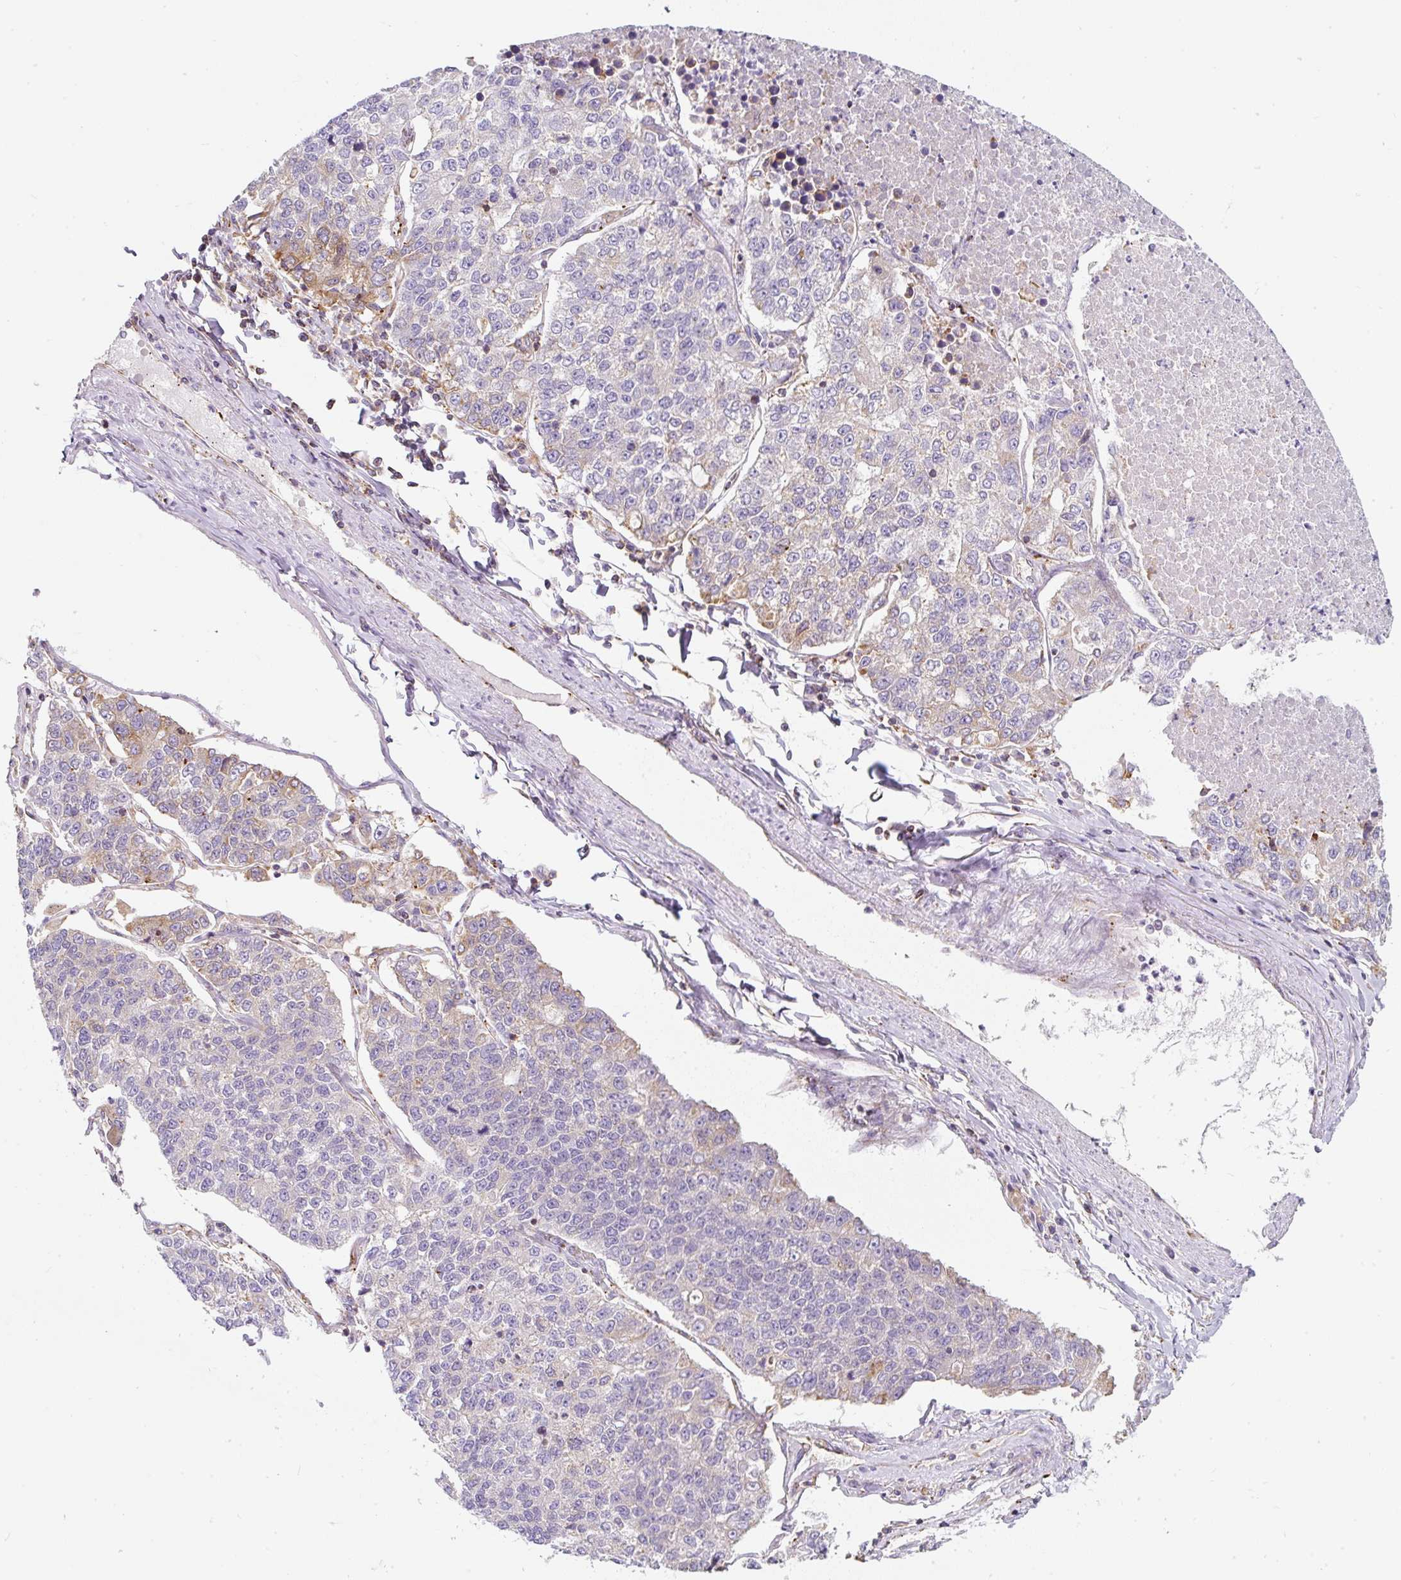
{"staining": {"intensity": "weak", "quantity": "<25%", "location": "cytoplasmic/membranous"}, "tissue": "lung cancer", "cell_type": "Tumor cells", "image_type": "cancer", "snomed": [{"axis": "morphology", "description": "Adenocarcinoma, NOS"}, {"axis": "topography", "description": "Lung"}], "caption": "A high-resolution histopathology image shows immunohistochemistry staining of lung cancer, which reveals no significant positivity in tumor cells. (DAB (3,3'-diaminobenzidine) immunohistochemistry (IHC) visualized using brightfield microscopy, high magnification).", "gene": "ERAP2", "patient": {"sex": "male", "age": 49}}